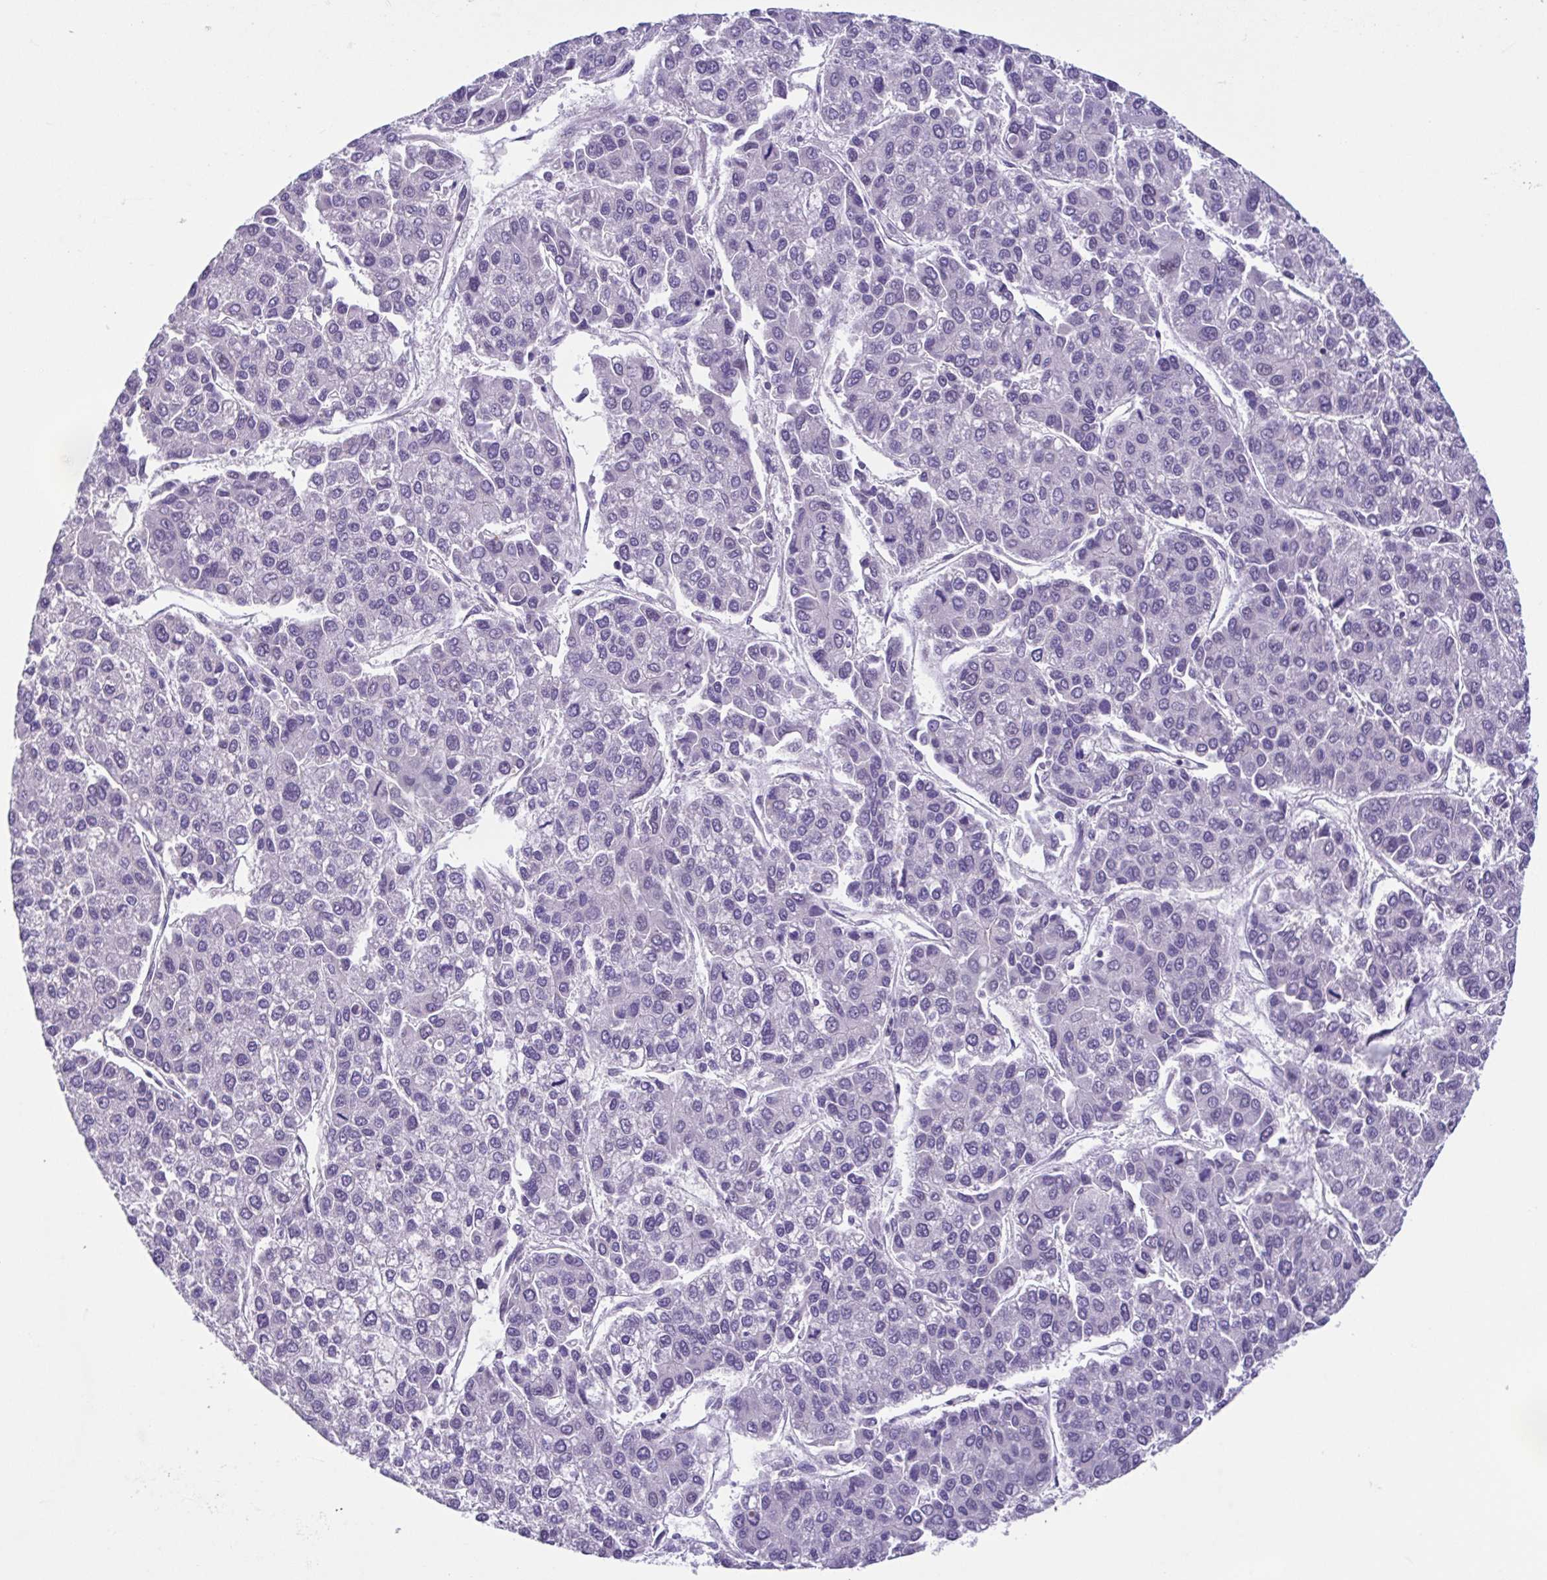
{"staining": {"intensity": "negative", "quantity": "none", "location": "none"}, "tissue": "liver cancer", "cell_type": "Tumor cells", "image_type": "cancer", "snomed": [{"axis": "morphology", "description": "Carcinoma, Hepatocellular, NOS"}, {"axis": "topography", "description": "Liver"}], "caption": "Liver cancer was stained to show a protein in brown. There is no significant staining in tumor cells.", "gene": "ACTRT3", "patient": {"sex": "female", "age": 66}}